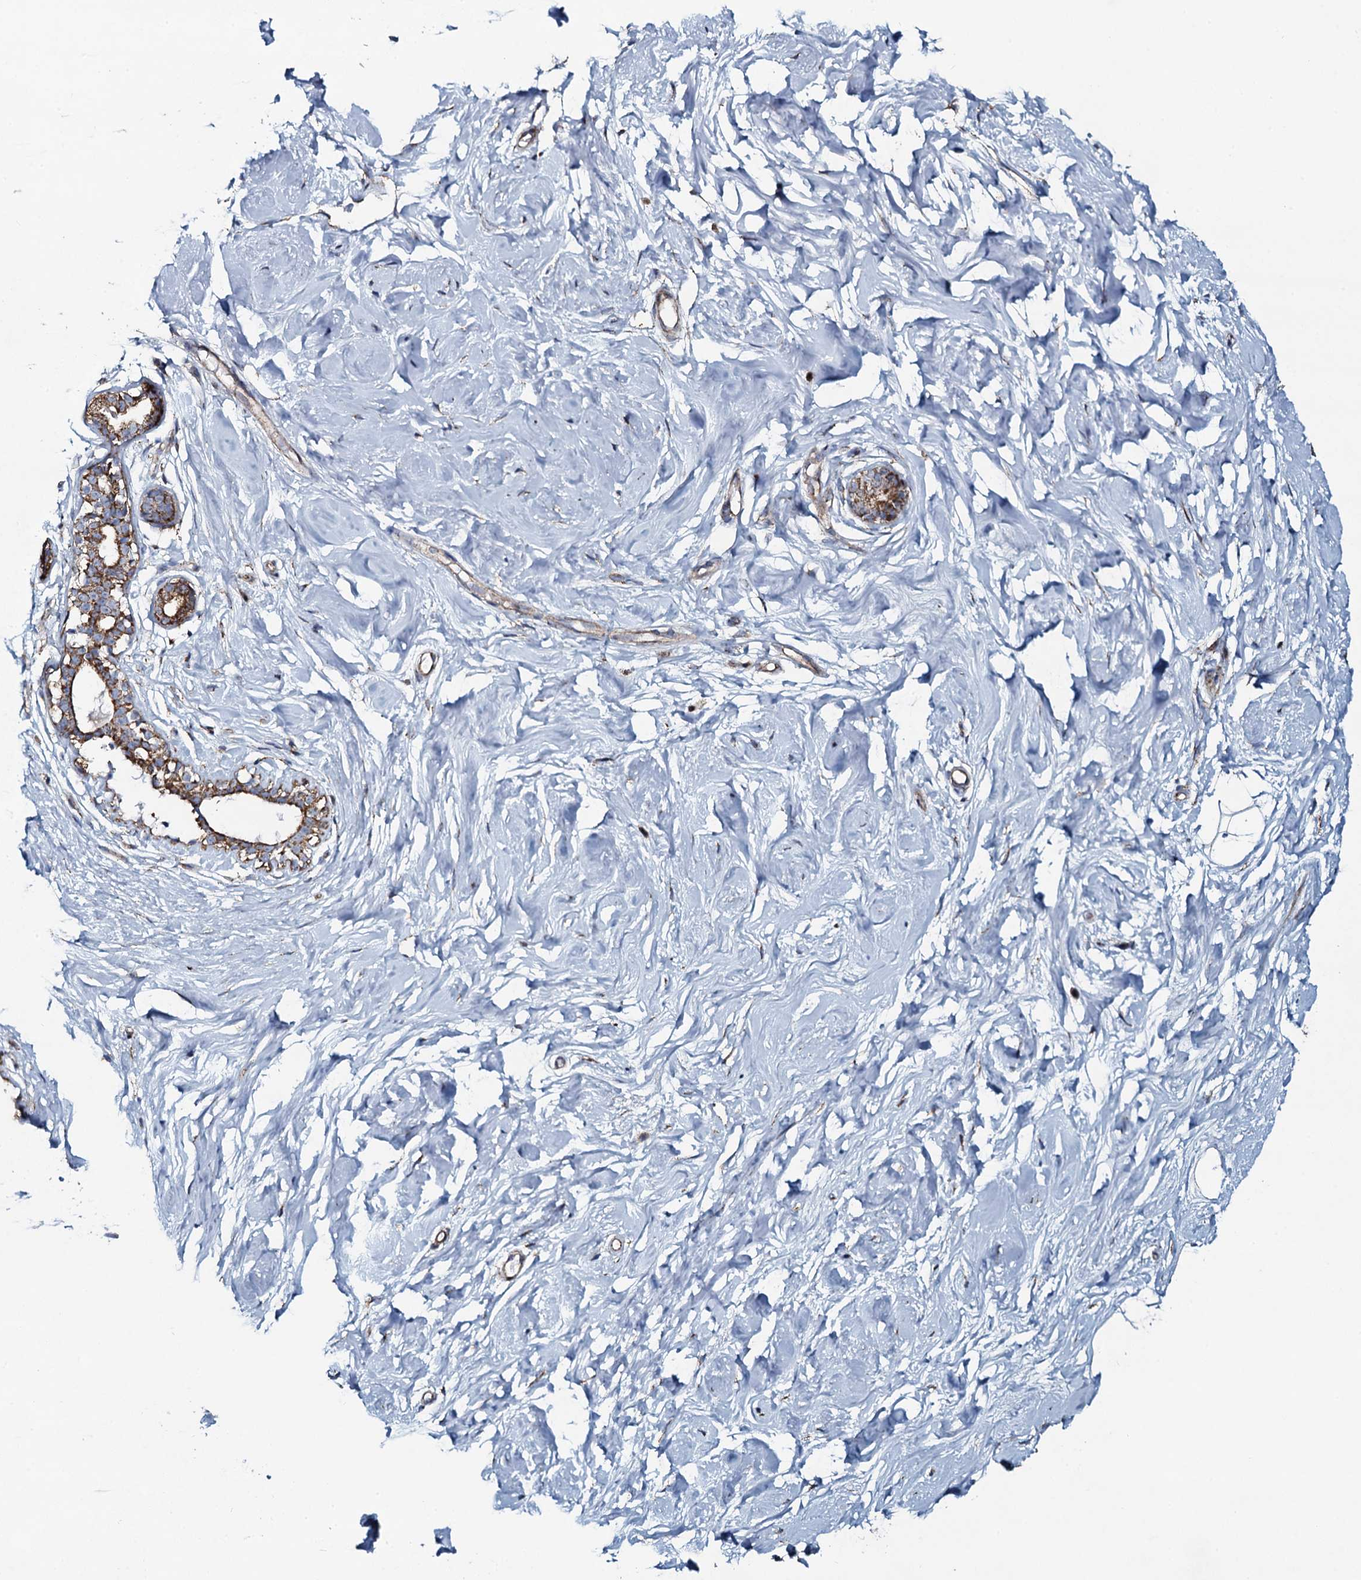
{"staining": {"intensity": "negative", "quantity": "none", "location": "none"}, "tissue": "breast", "cell_type": "Adipocytes", "image_type": "normal", "snomed": [{"axis": "morphology", "description": "Normal tissue, NOS"}, {"axis": "morphology", "description": "Adenoma, NOS"}, {"axis": "topography", "description": "Breast"}], "caption": "DAB immunohistochemical staining of benign human breast demonstrates no significant staining in adipocytes.", "gene": "EVC2", "patient": {"sex": "female", "age": 23}}